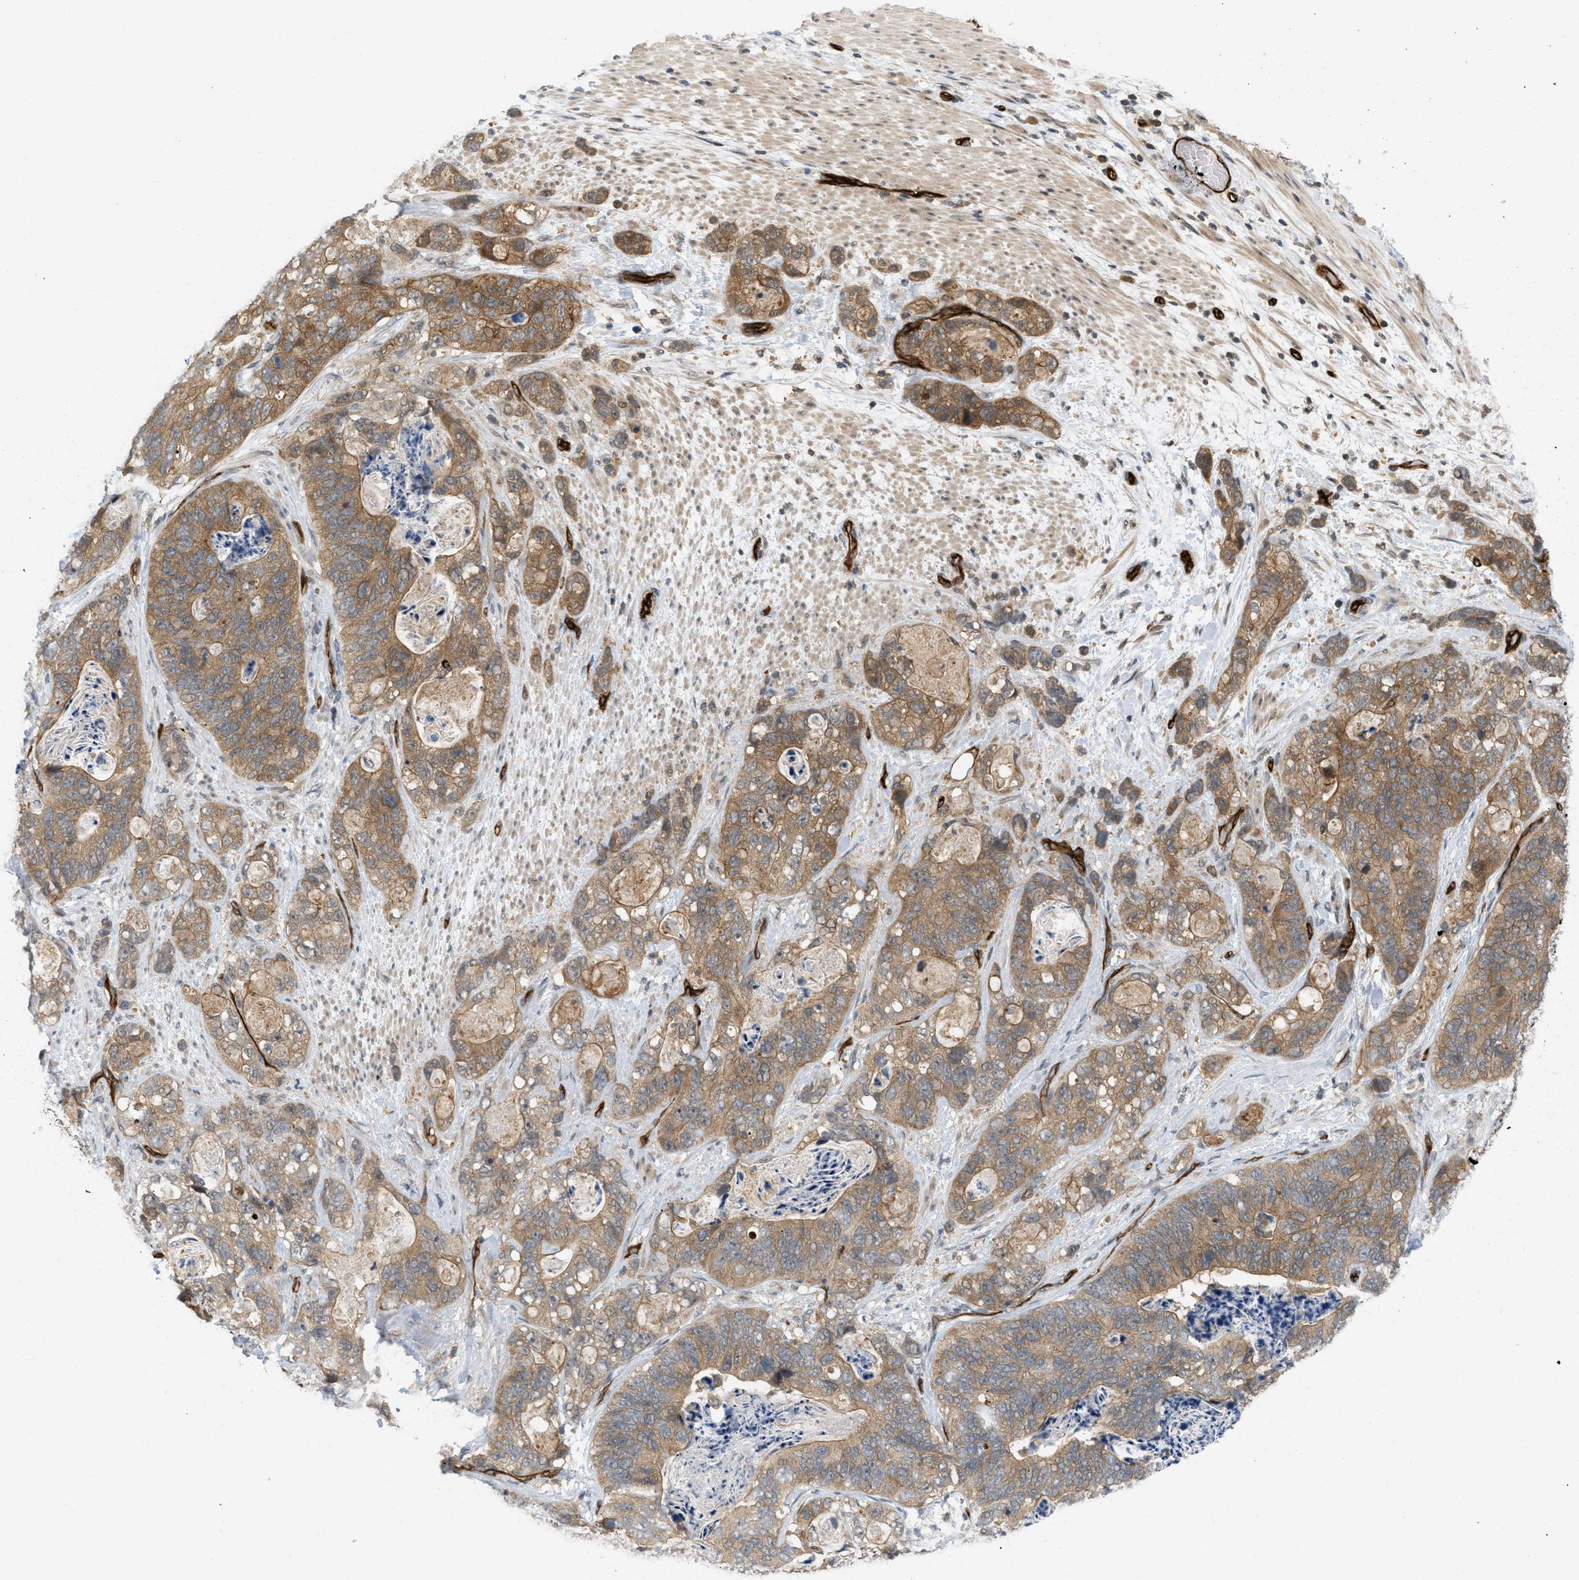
{"staining": {"intensity": "moderate", "quantity": ">75%", "location": "cytoplasmic/membranous"}, "tissue": "stomach cancer", "cell_type": "Tumor cells", "image_type": "cancer", "snomed": [{"axis": "morphology", "description": "Normal tissue, NOS"}, {"axis": "morphology", "description": "Adenocarcinoma, NOS"}, {"axis": "topography", "description": "Stomach"}], "caption": "Brown immunohistochemical staining in stomach adenocarcinoma reveals moderate cytoplasmic/membranous expression in approximately >75% of tumor cells.", "gene": "PALMD", "patient": {"sex": "female", "age": 89}}